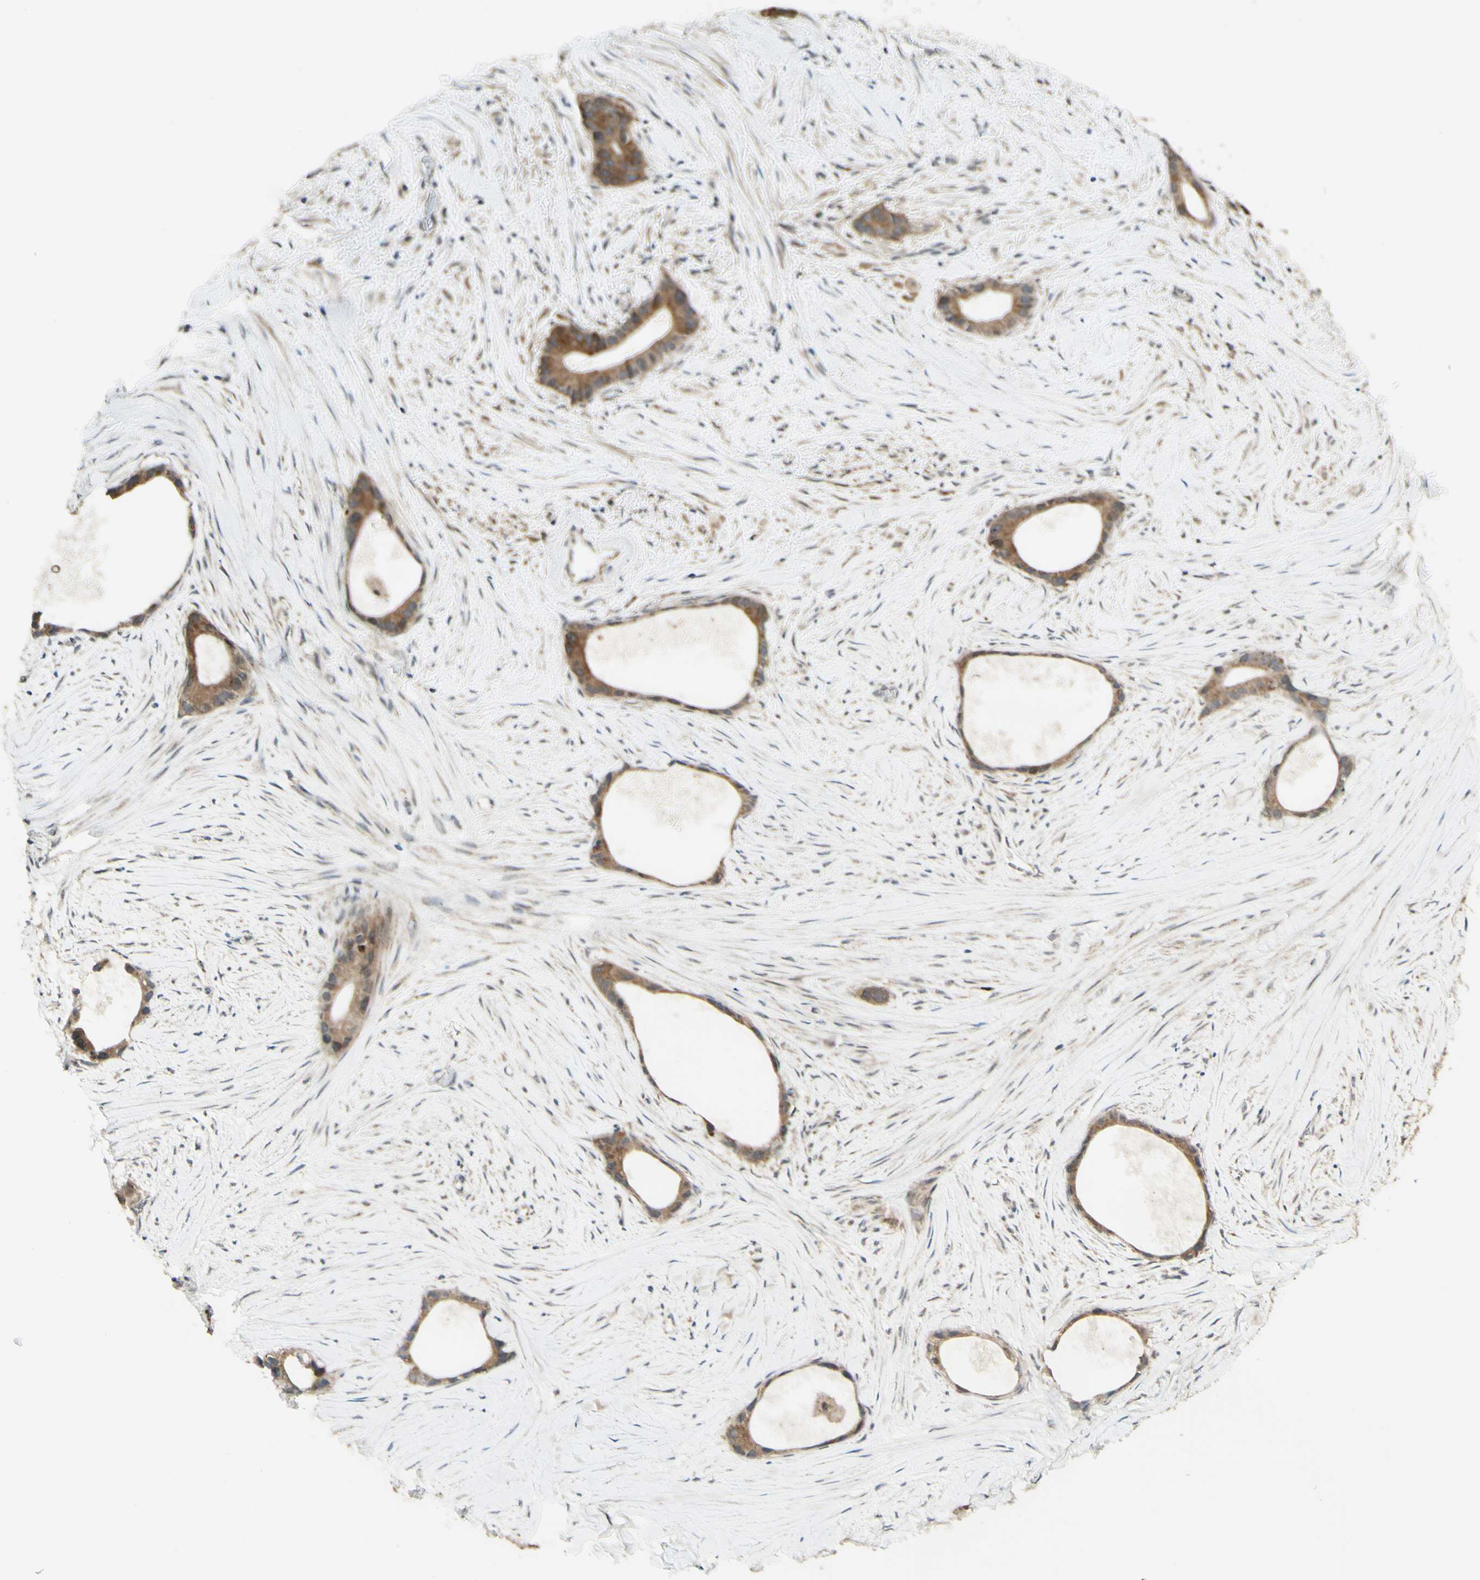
{"staining": {"intensity": "moderate", "quantity": ">75%", "location": "cytoplasmic/membranous"}, "tissue": "liver cancer", "cell_type": "Tumor cells", "image_type": "cancer", "snomed": [{"axis": "morphology", "description": "Cholangiocarcinoma"}, {"axis": "topography", "description": "Liver"}], "caption": "Immunohistochemistry (IHC) photomicrograph of human liver cancer stained for a protein (brown), which reveals medium levels of moderate cytoplasmic/membranous positivity in approximately >75% of tumor cells.", "gene": "DHRS3", "patient": {"sex": "female", "age": 55}}